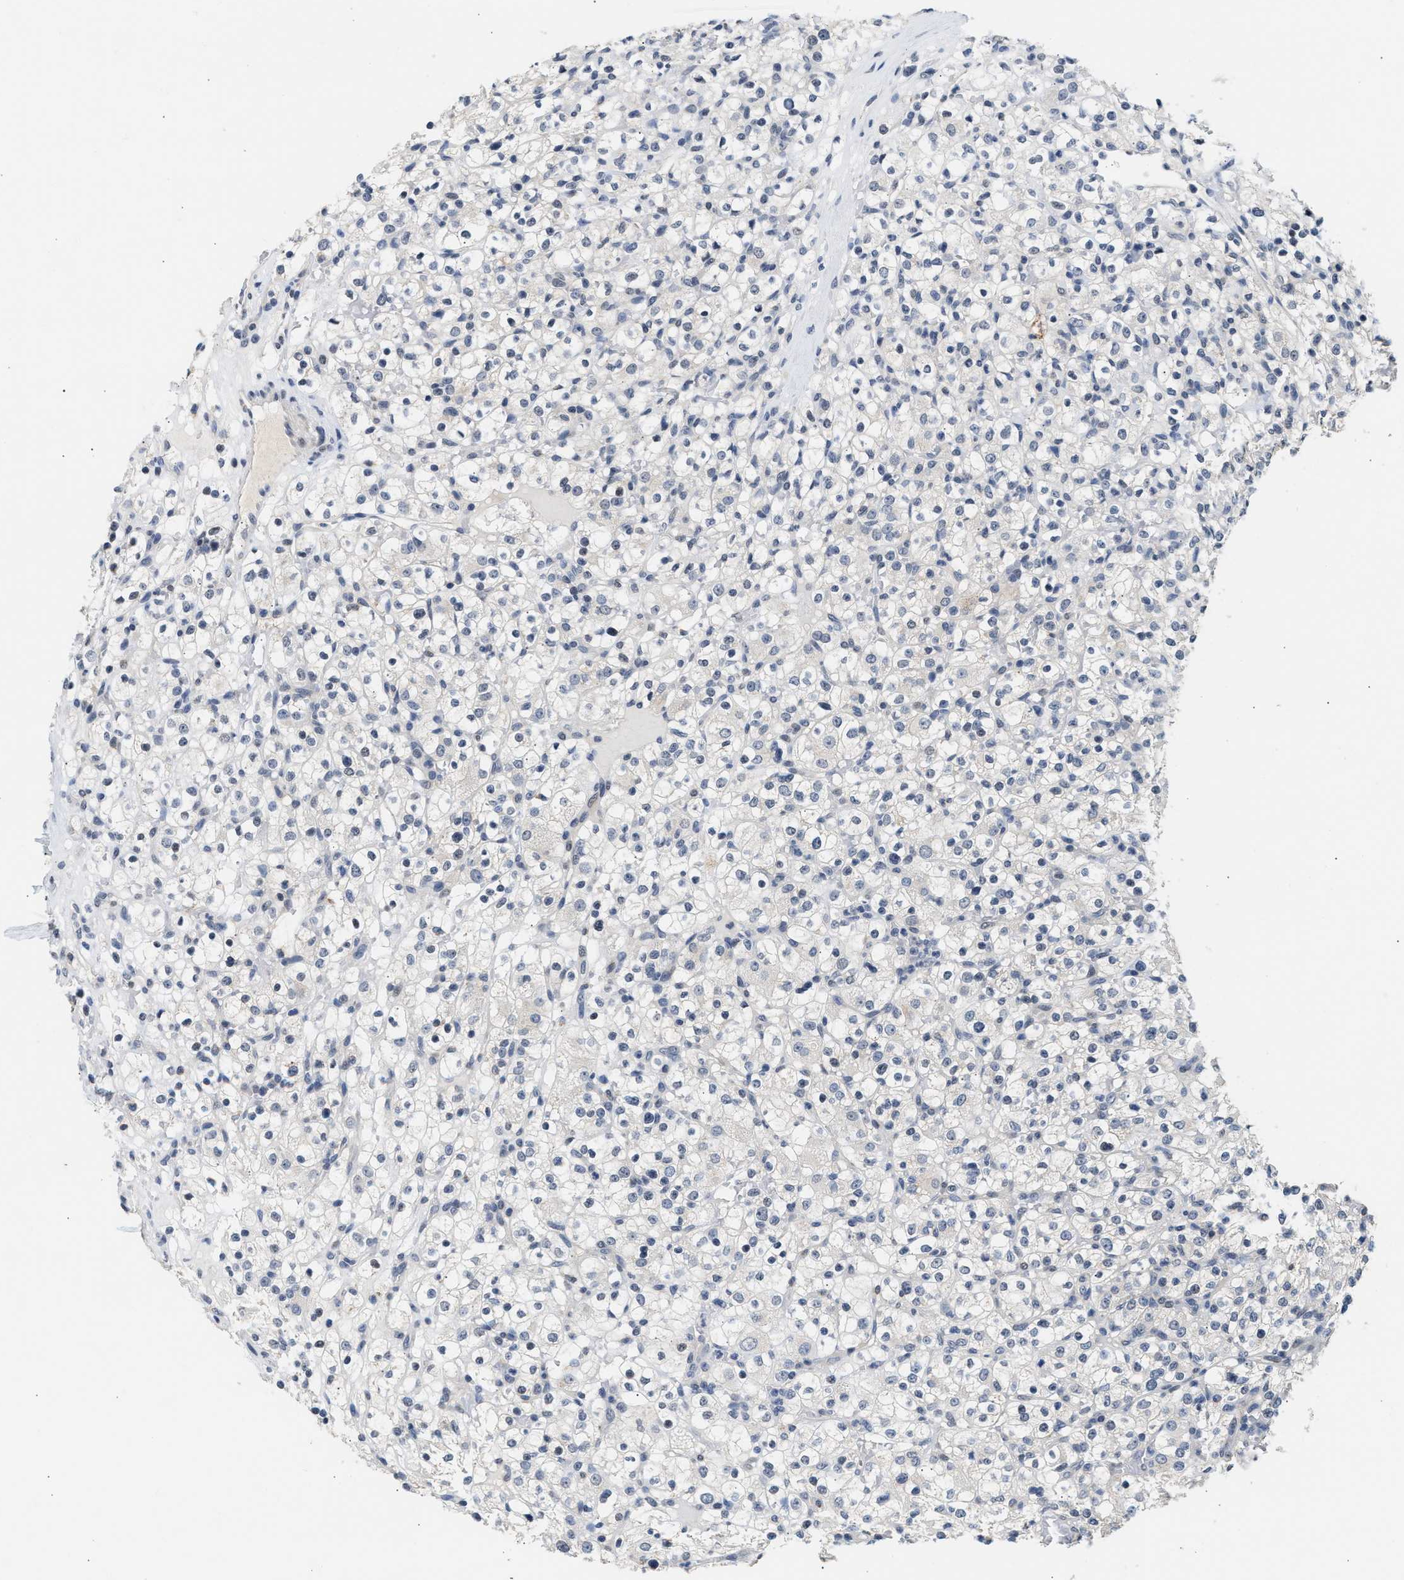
{"staining": {"intensity": "negative", "quantity": "none", "location": "none"}, "tissue": "renal cancer", "cell_type": "Tumor cells", "image_type": "cancer", "snomed": [{"axis": "morphology", "description": "Normal tissue, NOS"}, {"axis": "morphology", "description": "Adenocarcinoma, NOS"}, {"axis": "topography", "description": "Kidney"}], "caption": "The photomicrograph displays no staining of tumor cells in adenocarcinoma (renal).", "gene": "PPM1L", "patient": {"sex": "female", "age": 72}}